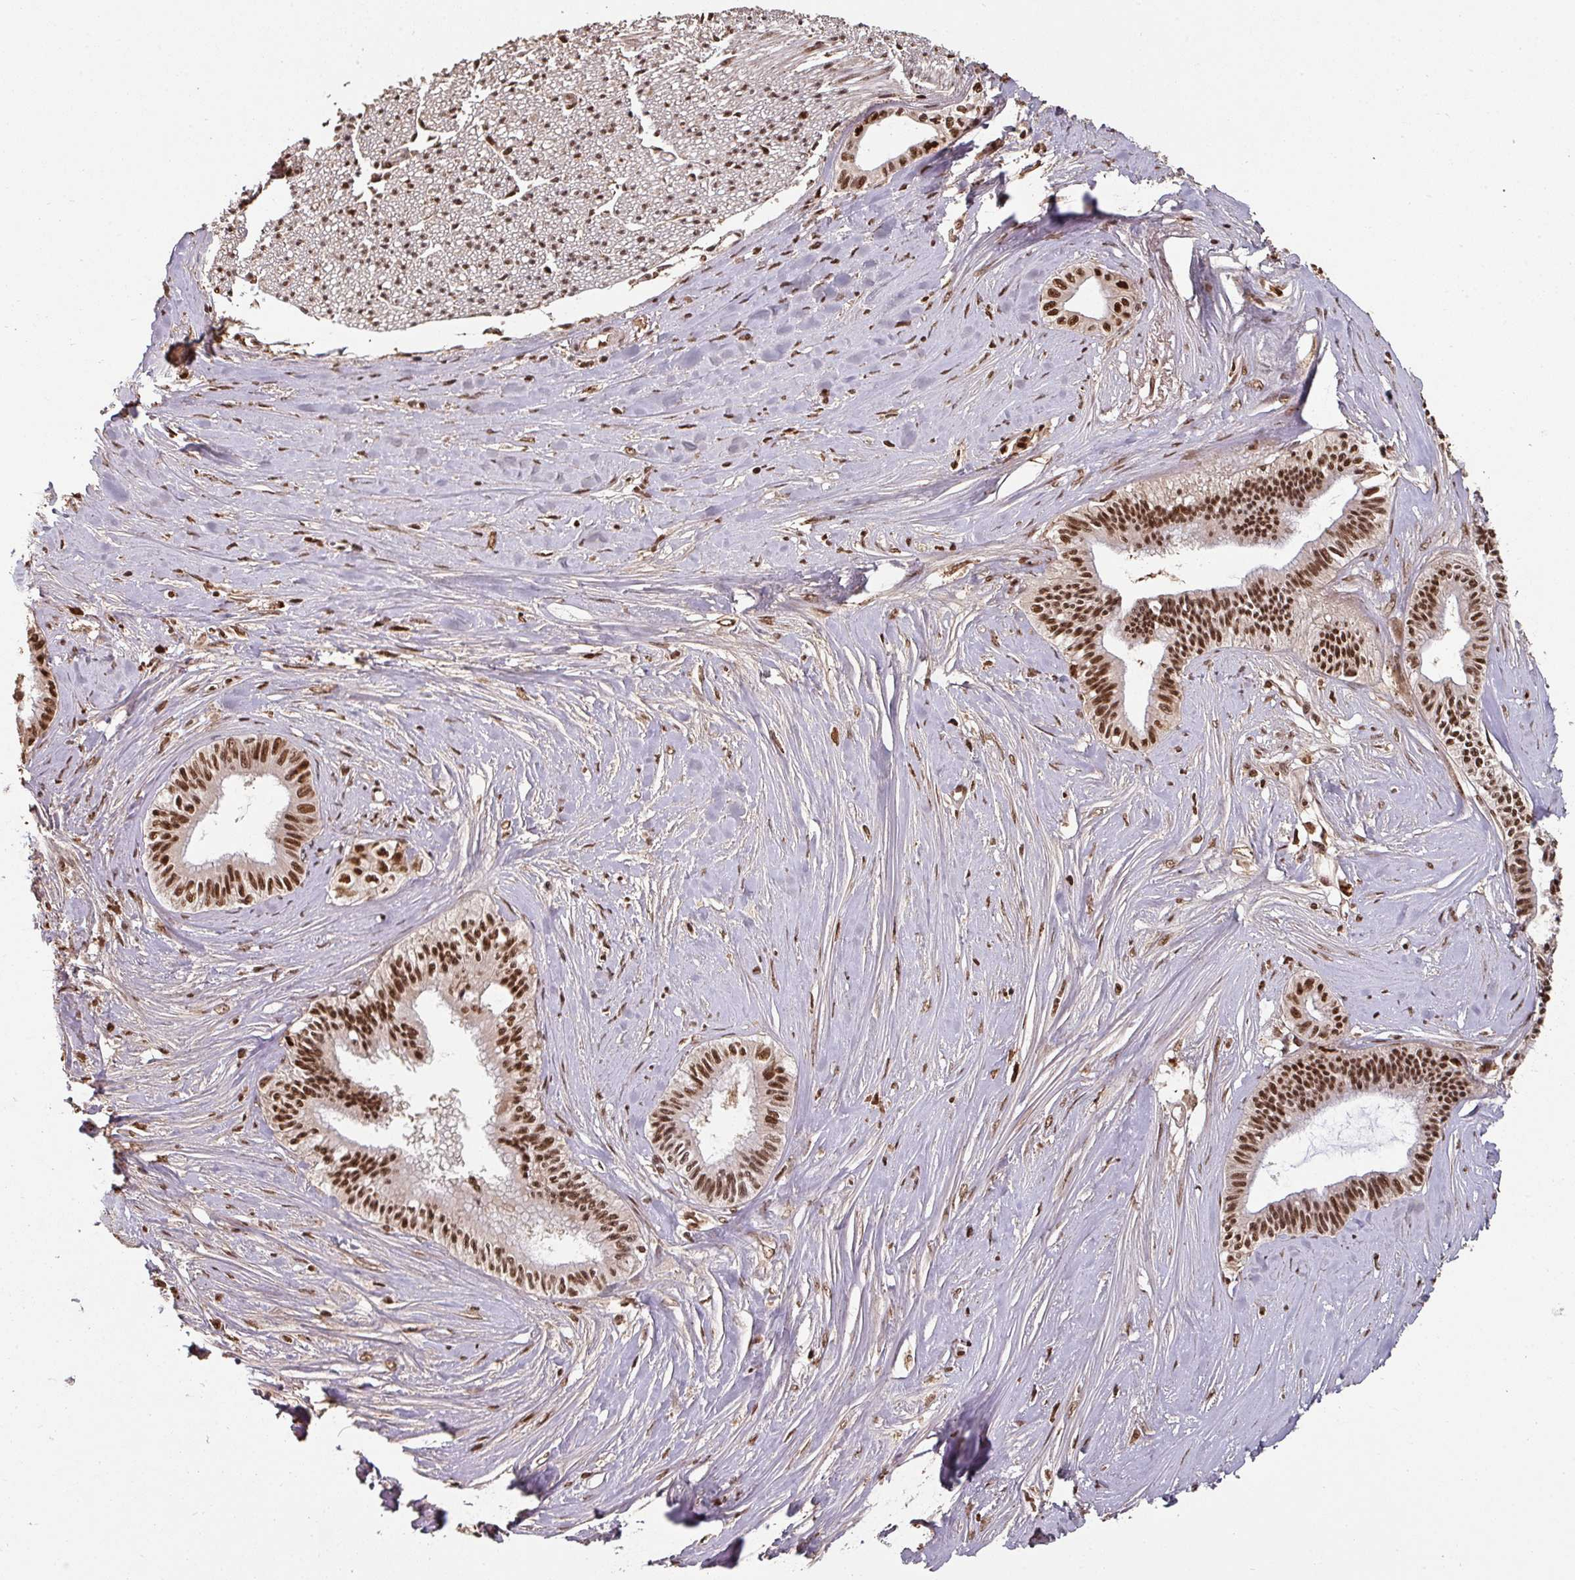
{"staining": {"intensity": "strong", "quantity": ">75%", "location": "nuclear"}, "tissue": "pancreatic cancer", "cell_type": "Tumor cells", "image_type": "cancer", "snomed": [{"axis": "morphology", "description": "Adenocarcinoma, NOS"}, {"axis": "topography", "description": "Pancreas"}], "caption": "Protein staining displays strong nuclear positivity in about >75% of tumor cells in adenocarcinoma (pancreatic).", "gene": "POLD1", "patient": {"sex": "male", "age": 71}}